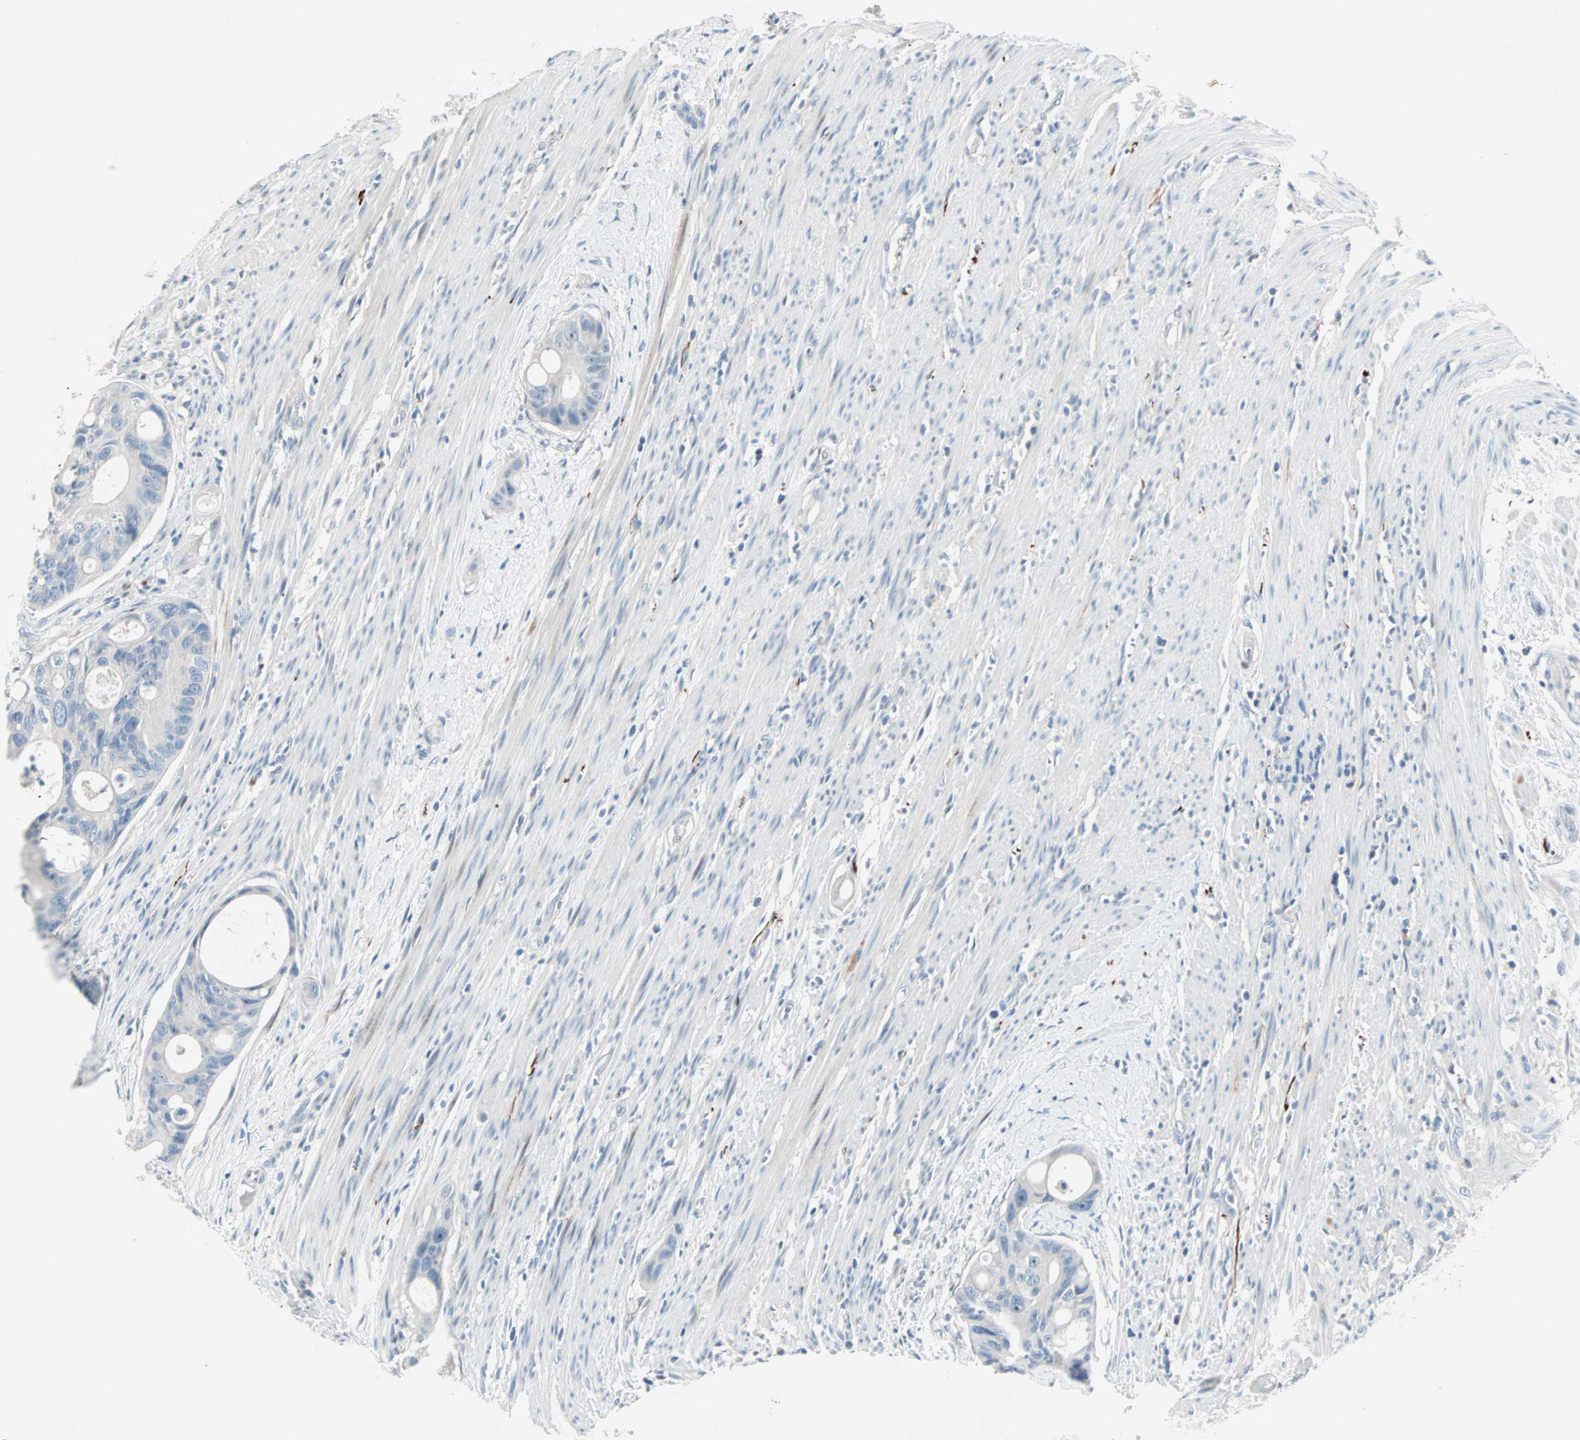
{"staining": {"intensity": "negative", "quantity": "none", "location": "none"}, "tissue": "colorectal cancer", "cell_type": "Tumor cells", "image_type": "cancer", "snomed": [{"axis": "morphology", "description": "Adenocarcinoma, NOS"}, {"axis": "topography", "description": "Colon"}], "caption": "Tumor cells are negative for protein expression in human adenocarcinoma (colorectal).", "gene": "NEFH", "patient": {"sex": "female", "age": 57}}